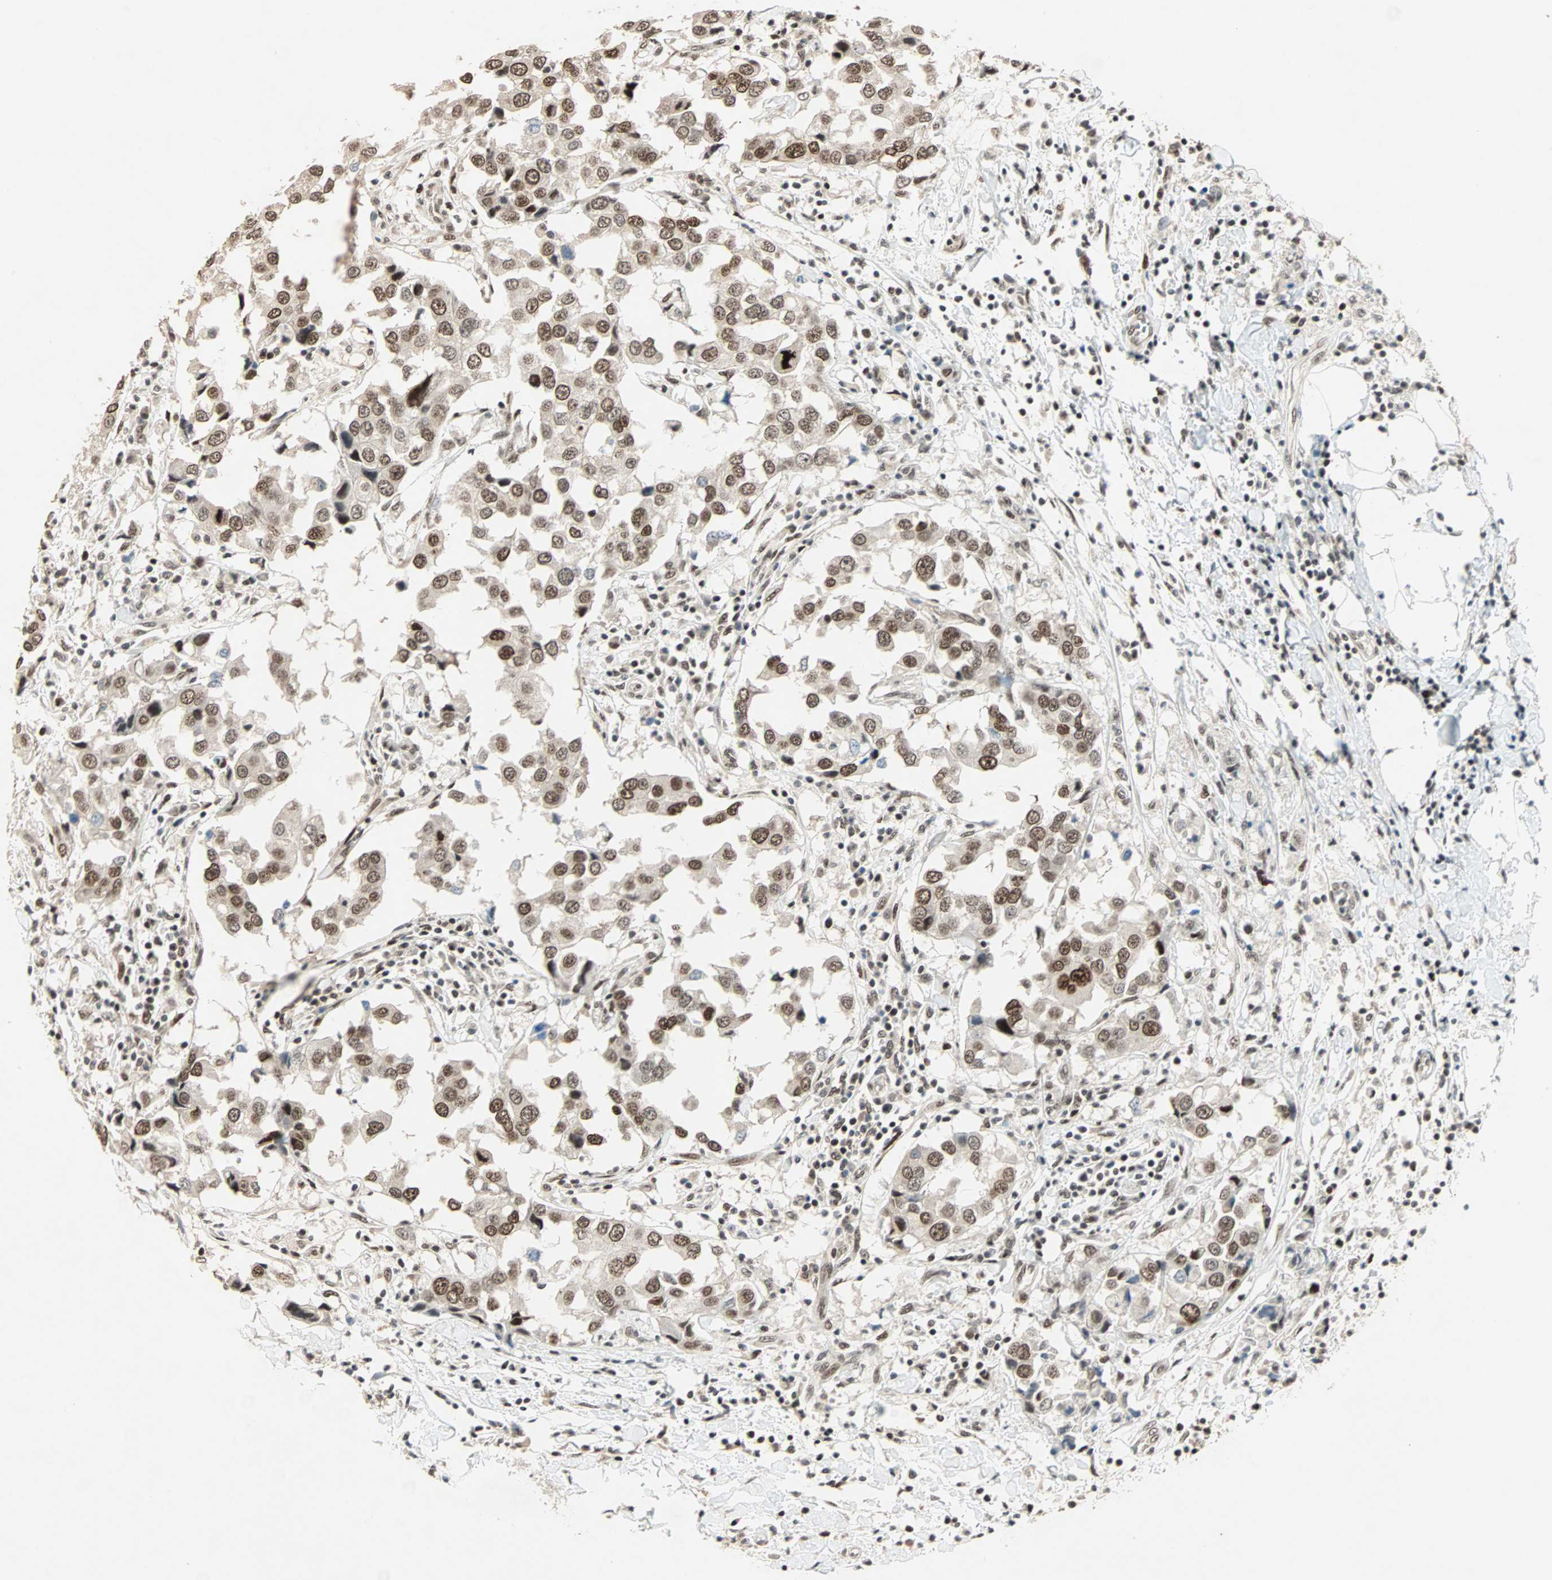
{"staining": {"intensity": "moderate", "quantity": ">75%", "location": "nuclear"}, "tissue": "breast cancer", "cell_type": "Tumor cells", "image_type": "cancer", "snomed": [{"axis": "morphology", "description": "Duct carcinoma"}, {"axis": "topography", "description": "Breast"}], "caption": "A micrograph of human invasive ductal carcinoma (breast) stained for a protein exhibits moderate nuclear brown staining in tumor cells. (IHC, brightfield microscopy, high magnification).", "gene": "MDC1", "patient": {"sex": "female", "age": 27}}